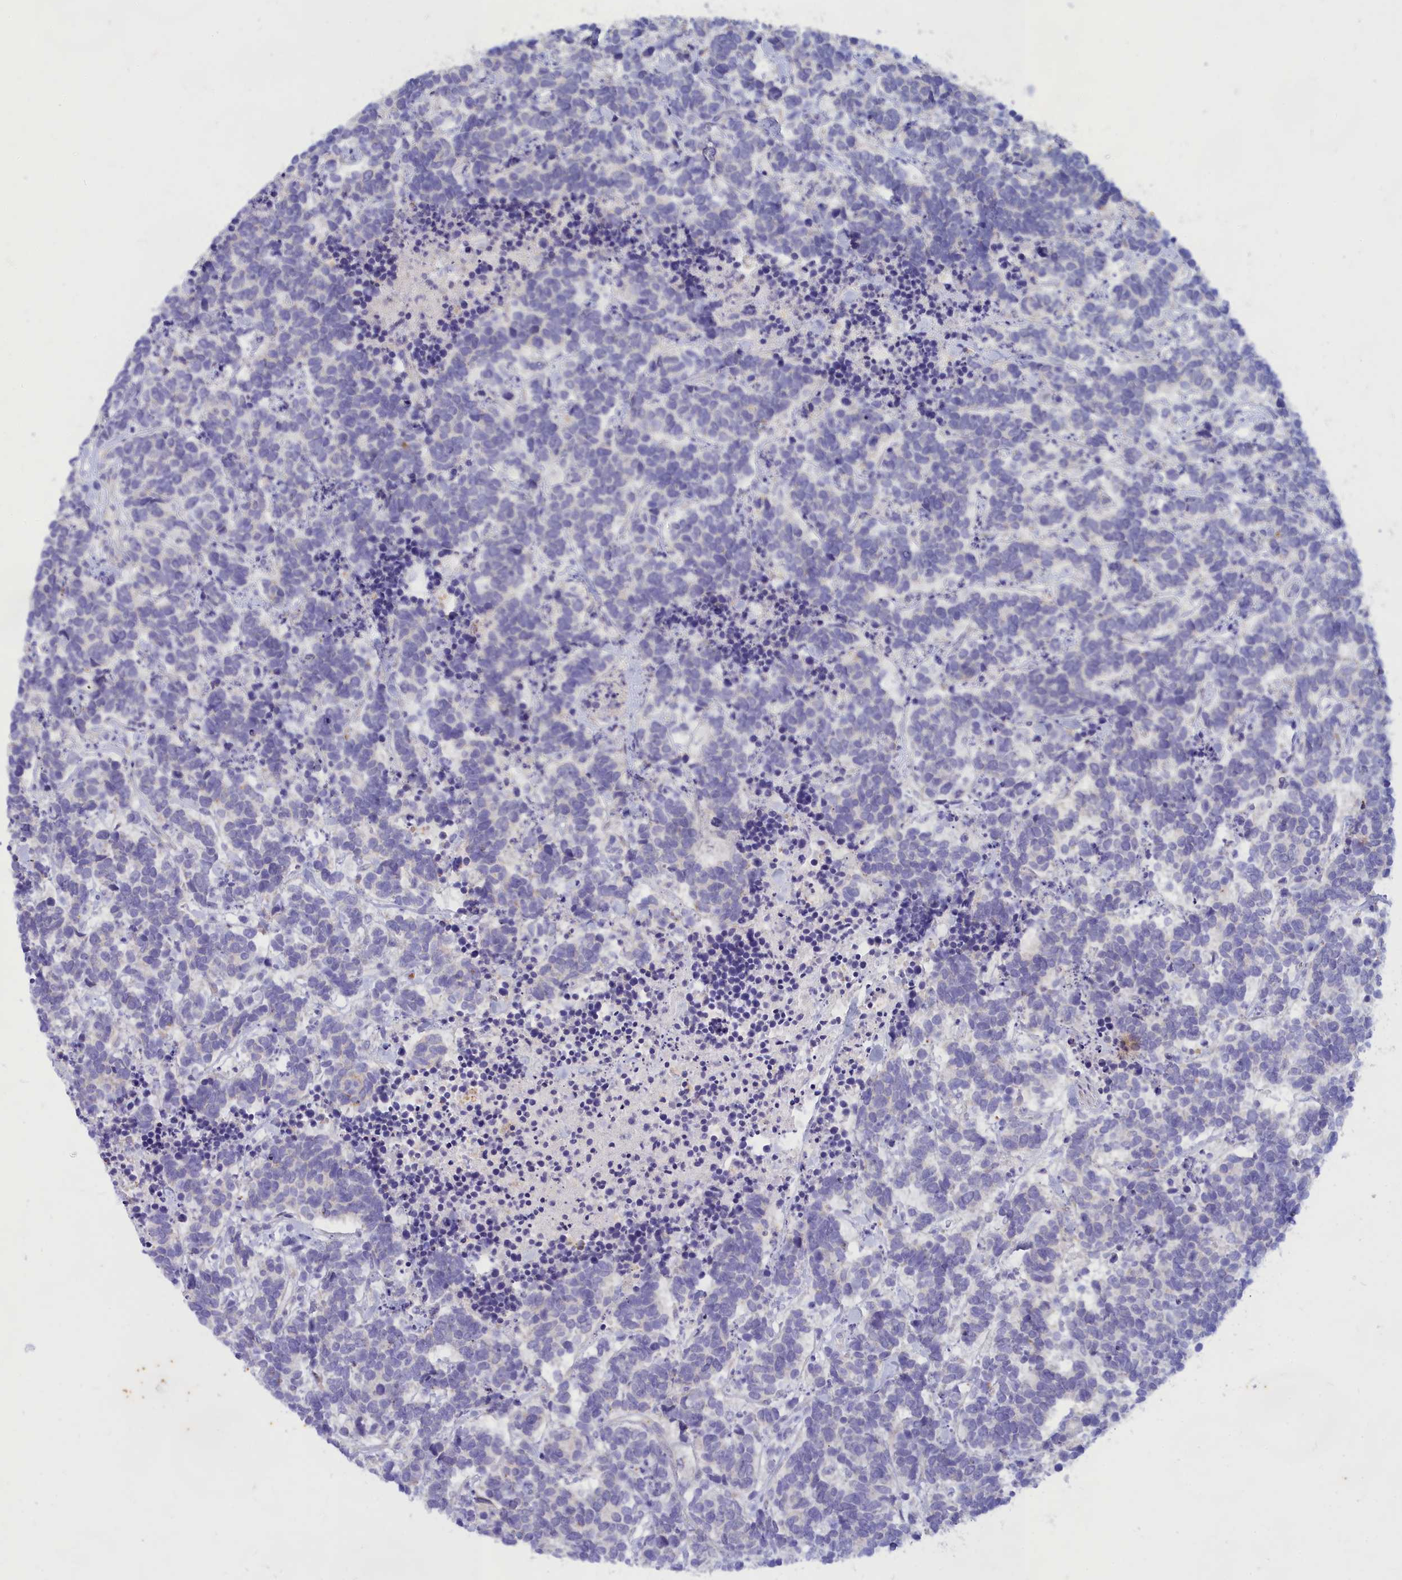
{"staining": {"intensity": "negative", "quantity": "none", "location": "none"}, "tissue": "carcinoid", "cell_type": "Tumor cells", "image_type": "cancer", "snomed": [{"axis": "morphology", "description": "Carcinoma, NOS"}, {"axis": "morphology", "description": "Carcinoid, malignant, NOS"}, {"axis": "topography", "description": "Prostate"}], "caption": "Tumor cells are negative for protein expression in human carcinoid.", "gene": "TMEM30B", "patient": {"sex": "male", "age": 57}}